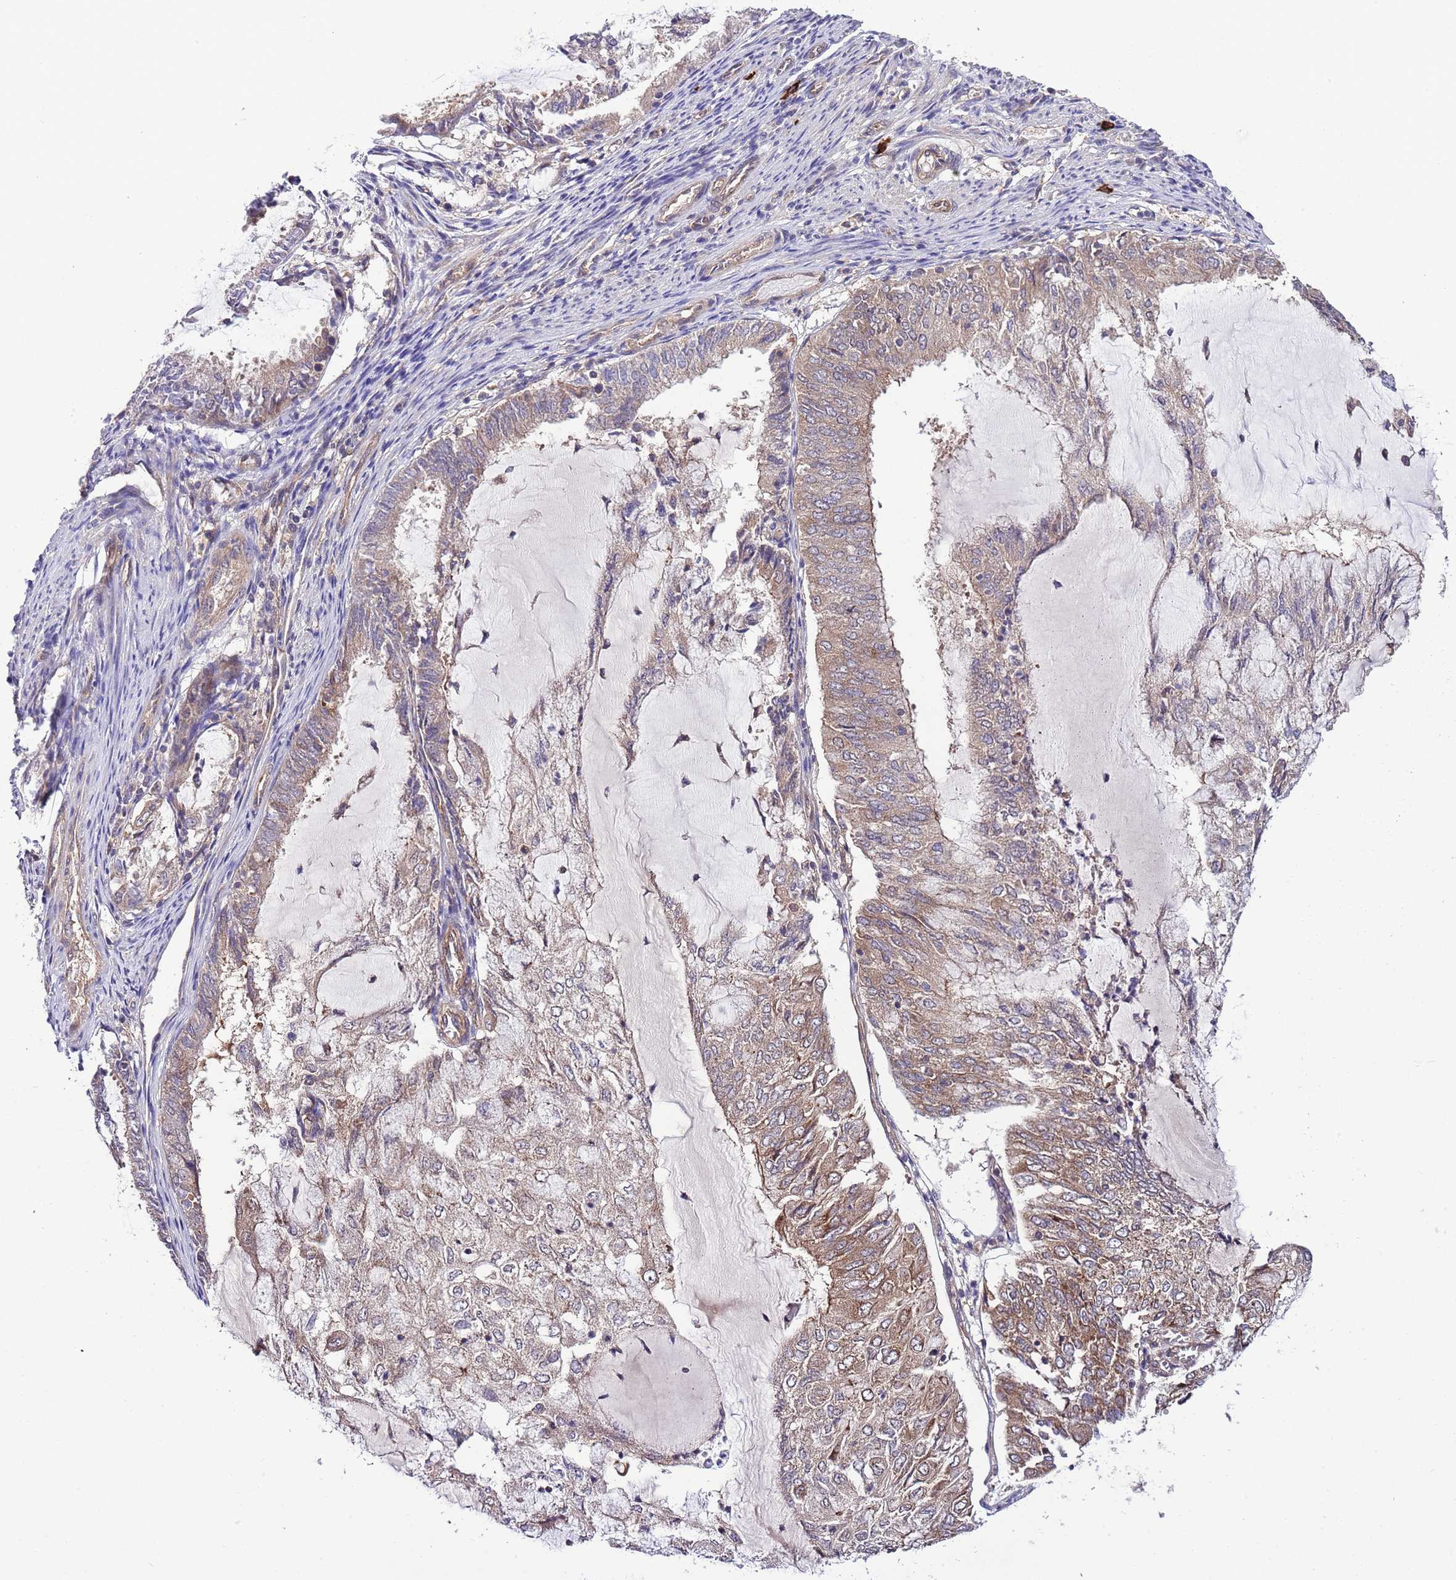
{"staining": {"intensity": "moderate", "quantity": "<25%", "location": "cytoplasmic/membranous"}, "tissue": "endometrial cancer", "cell_type": "Tumor cells", "image_type": "cancer", "snomed": [{"axis": "morphology", "description": "Adenocarcinoma, NOS"}, {"axis": "topography", "description": "Endometrium"}], "caption": "Immunohistochemical staining of endometrial adenocarcinoma demonstrates low levels of moderate cytoplasmic/membranous protein expression in approximately <25% of tumor cells. The staining was performed using DAB (3,3'-diaminobenzidine), with brown indicating positive protein expression. Nuclei are stained blue with hematoxylin.", "gene": "DONSON", "patient": {"sex": "female", "age": 81}}